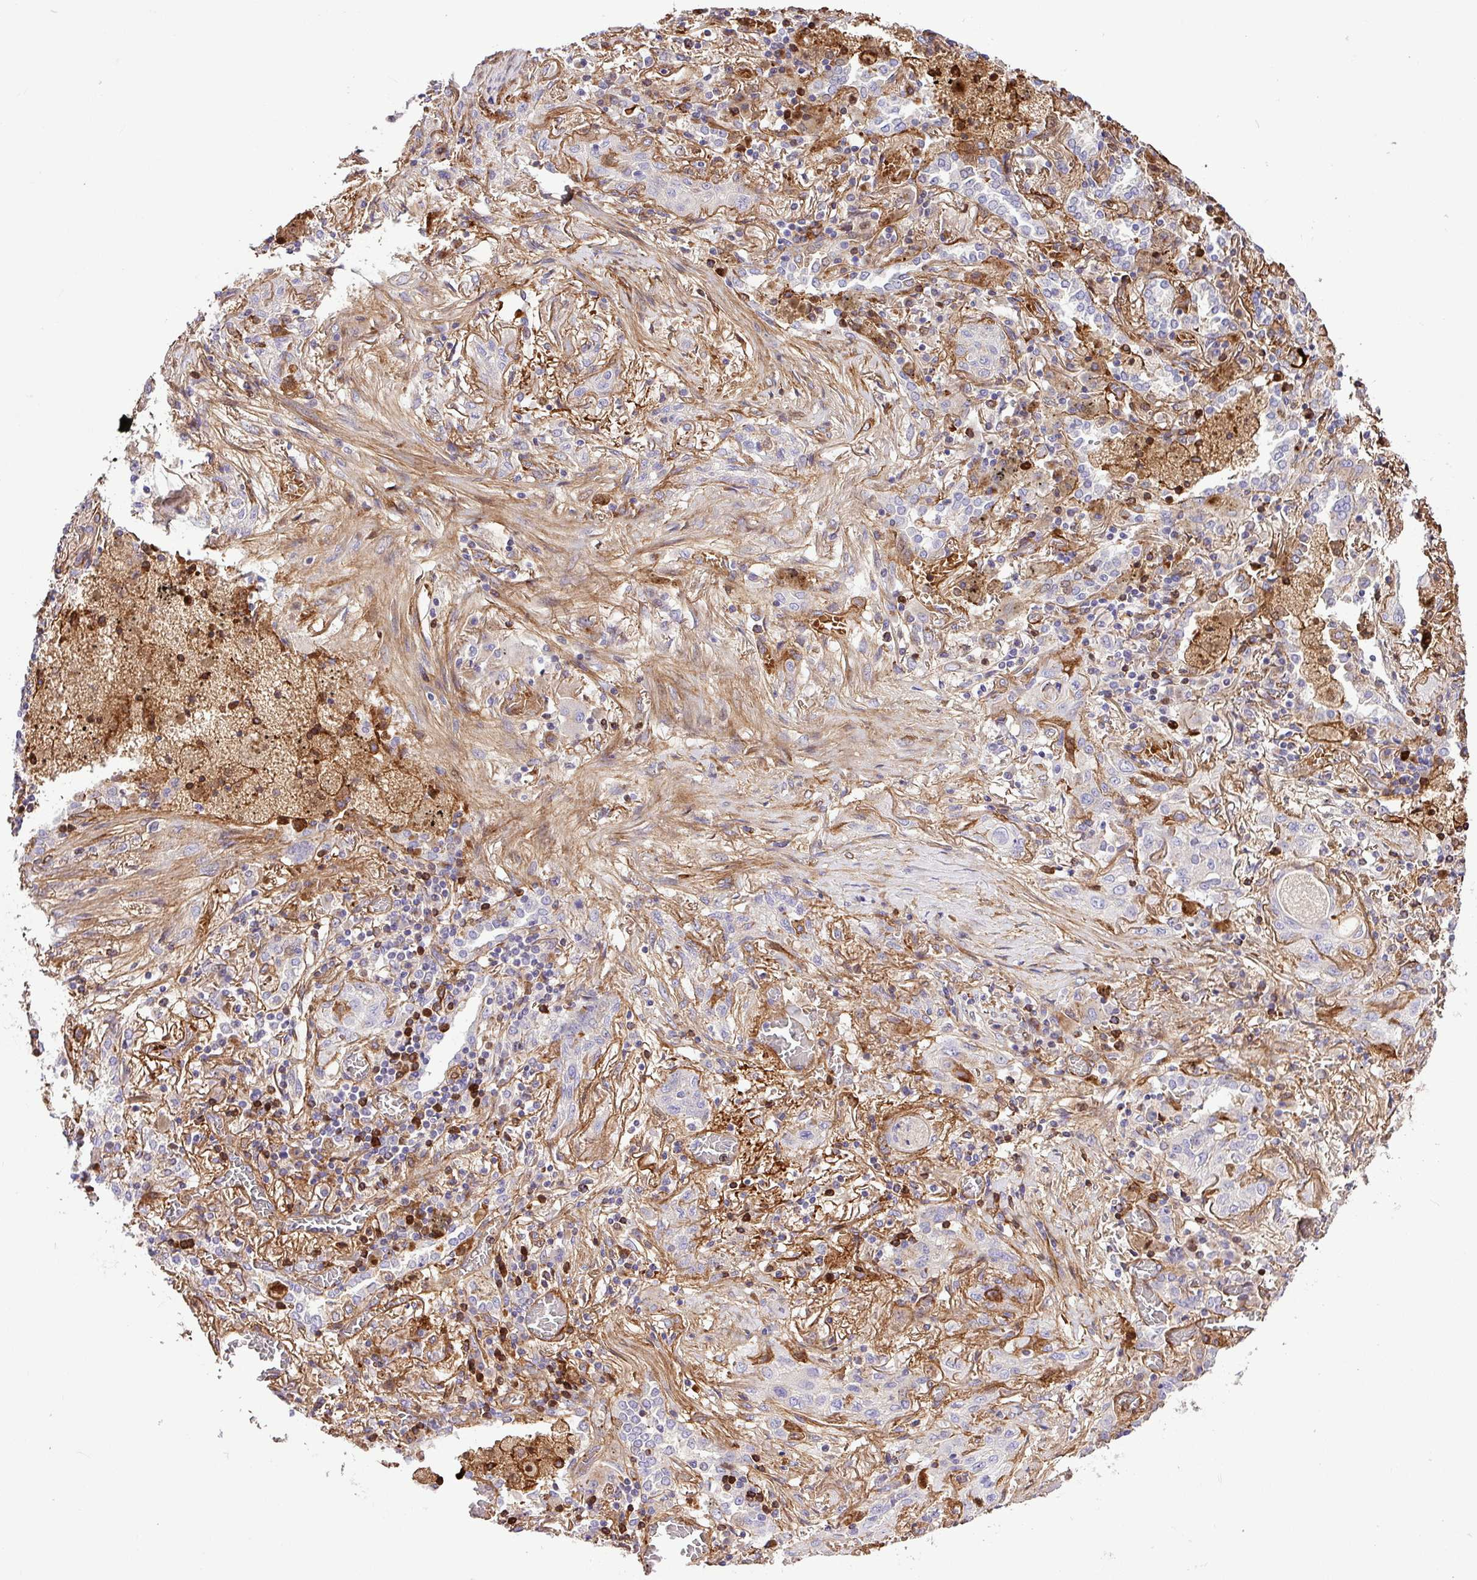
{"staining": {"intensity": "negative", "quantity": "none", "location": "none"}, "tissue": "lung cancer", "cell_type": "Tumor cells", "image_type": "cancer", "snomed": [{"axis": "morphology", "description": "Squamous cell carcinoma, NOS"}, {"axis": "topography", "description": "Lung"}], "caption": "Immunohistochemistry (IHC) image of neoplastic tissue: human lung cancer (squamous cell carcinoma) stained with DAB exhibits no significant protein staining in tumor cells.", "gene": "CTXN2", "patient": {"sex": "female", "age": 47}}